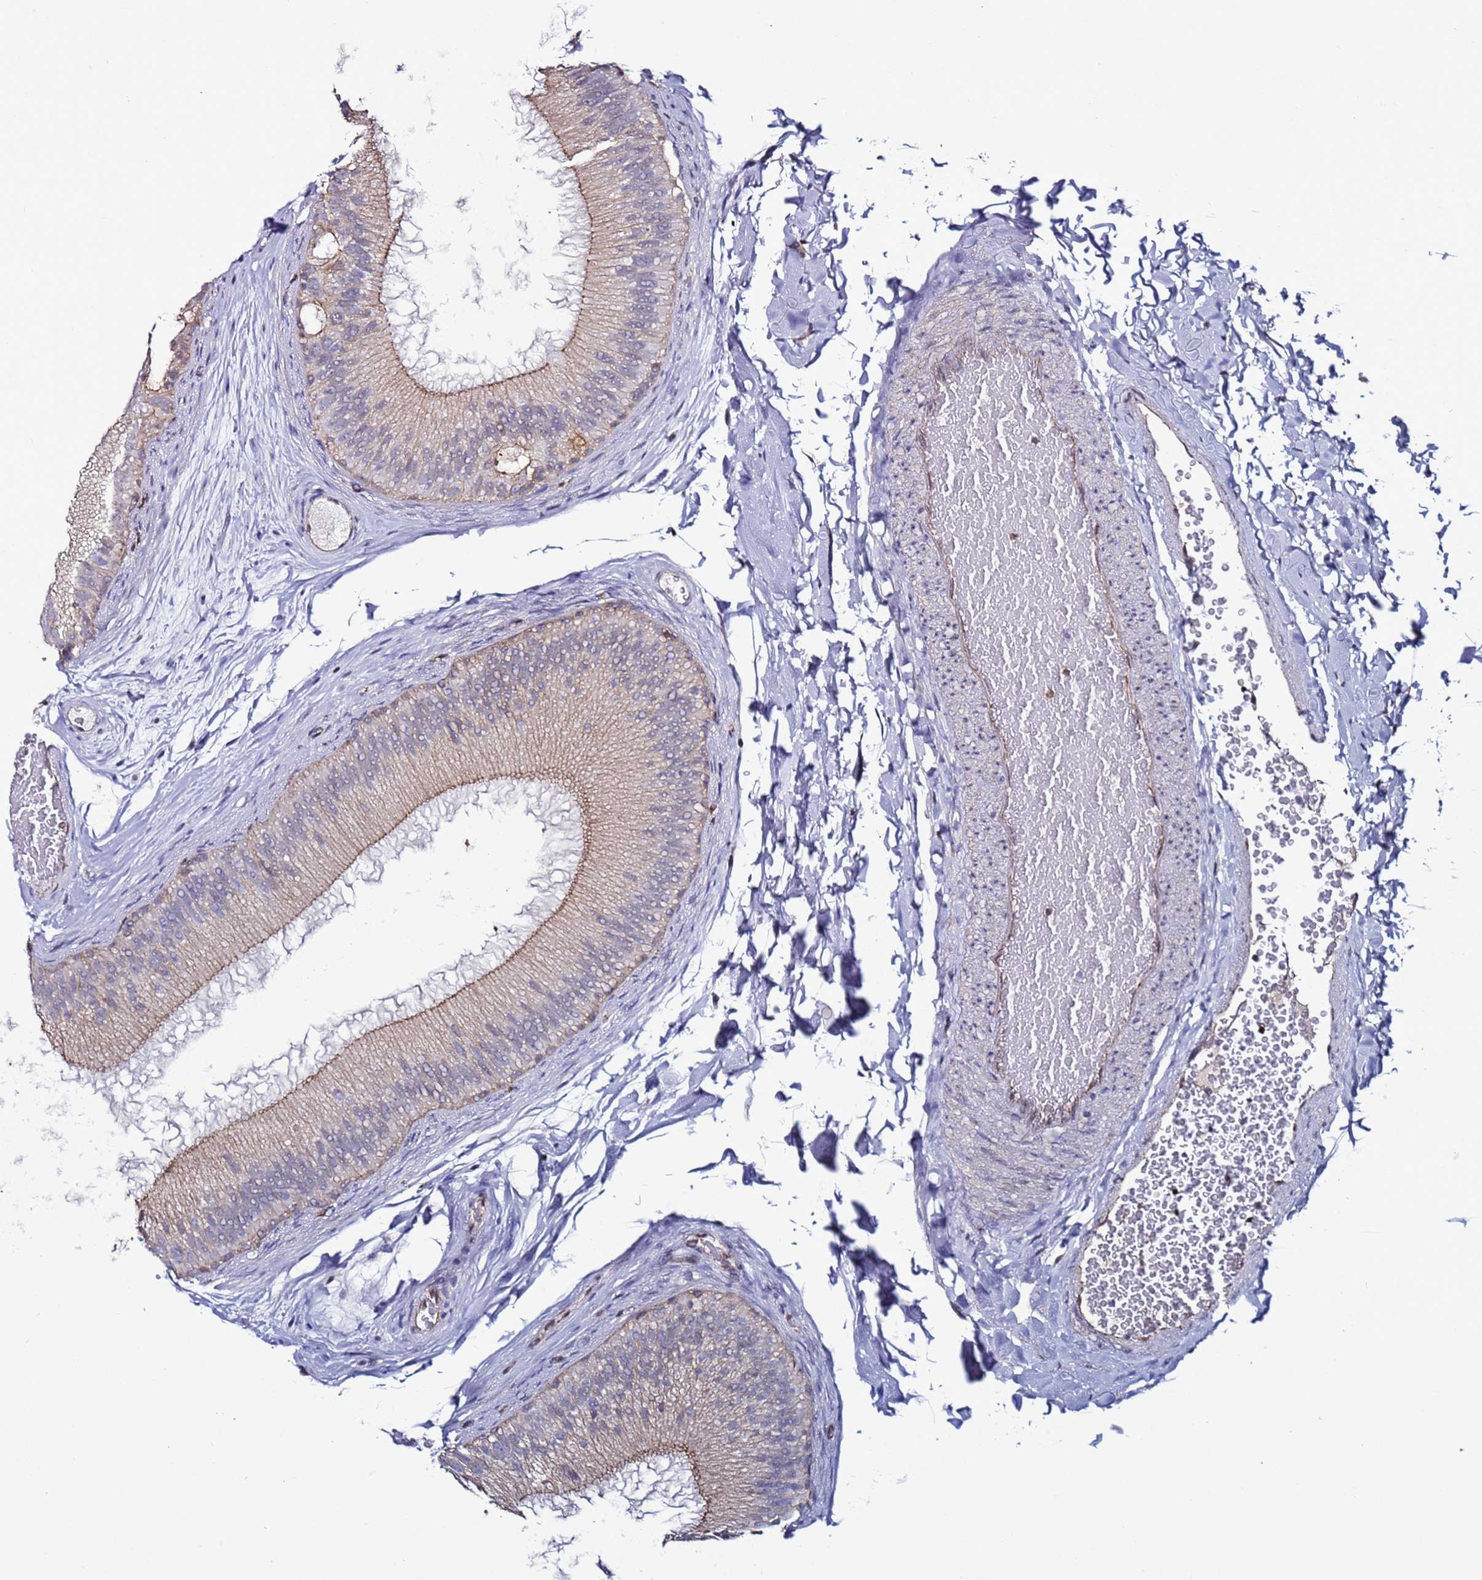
{"staining": {"intensity": "weak", "quantity": ">75%", "location": "cytoplasmic/membranous"}, "tissue": "epididymis", "cell_type": "Glandular cells", "image_type": "normal", "snomed": [{"axis": "morphology", "description": "Normal tissue, NOS"}, {"axis": "topography", "description": "Epididymis"}], "caption": "A micrograph of human epididymis stained for a protein shows weak cytoplasmic/membranous brown staining in glandular cells.", "gene": "TENM3", "patient": {"sex": "male", "age": 45}}